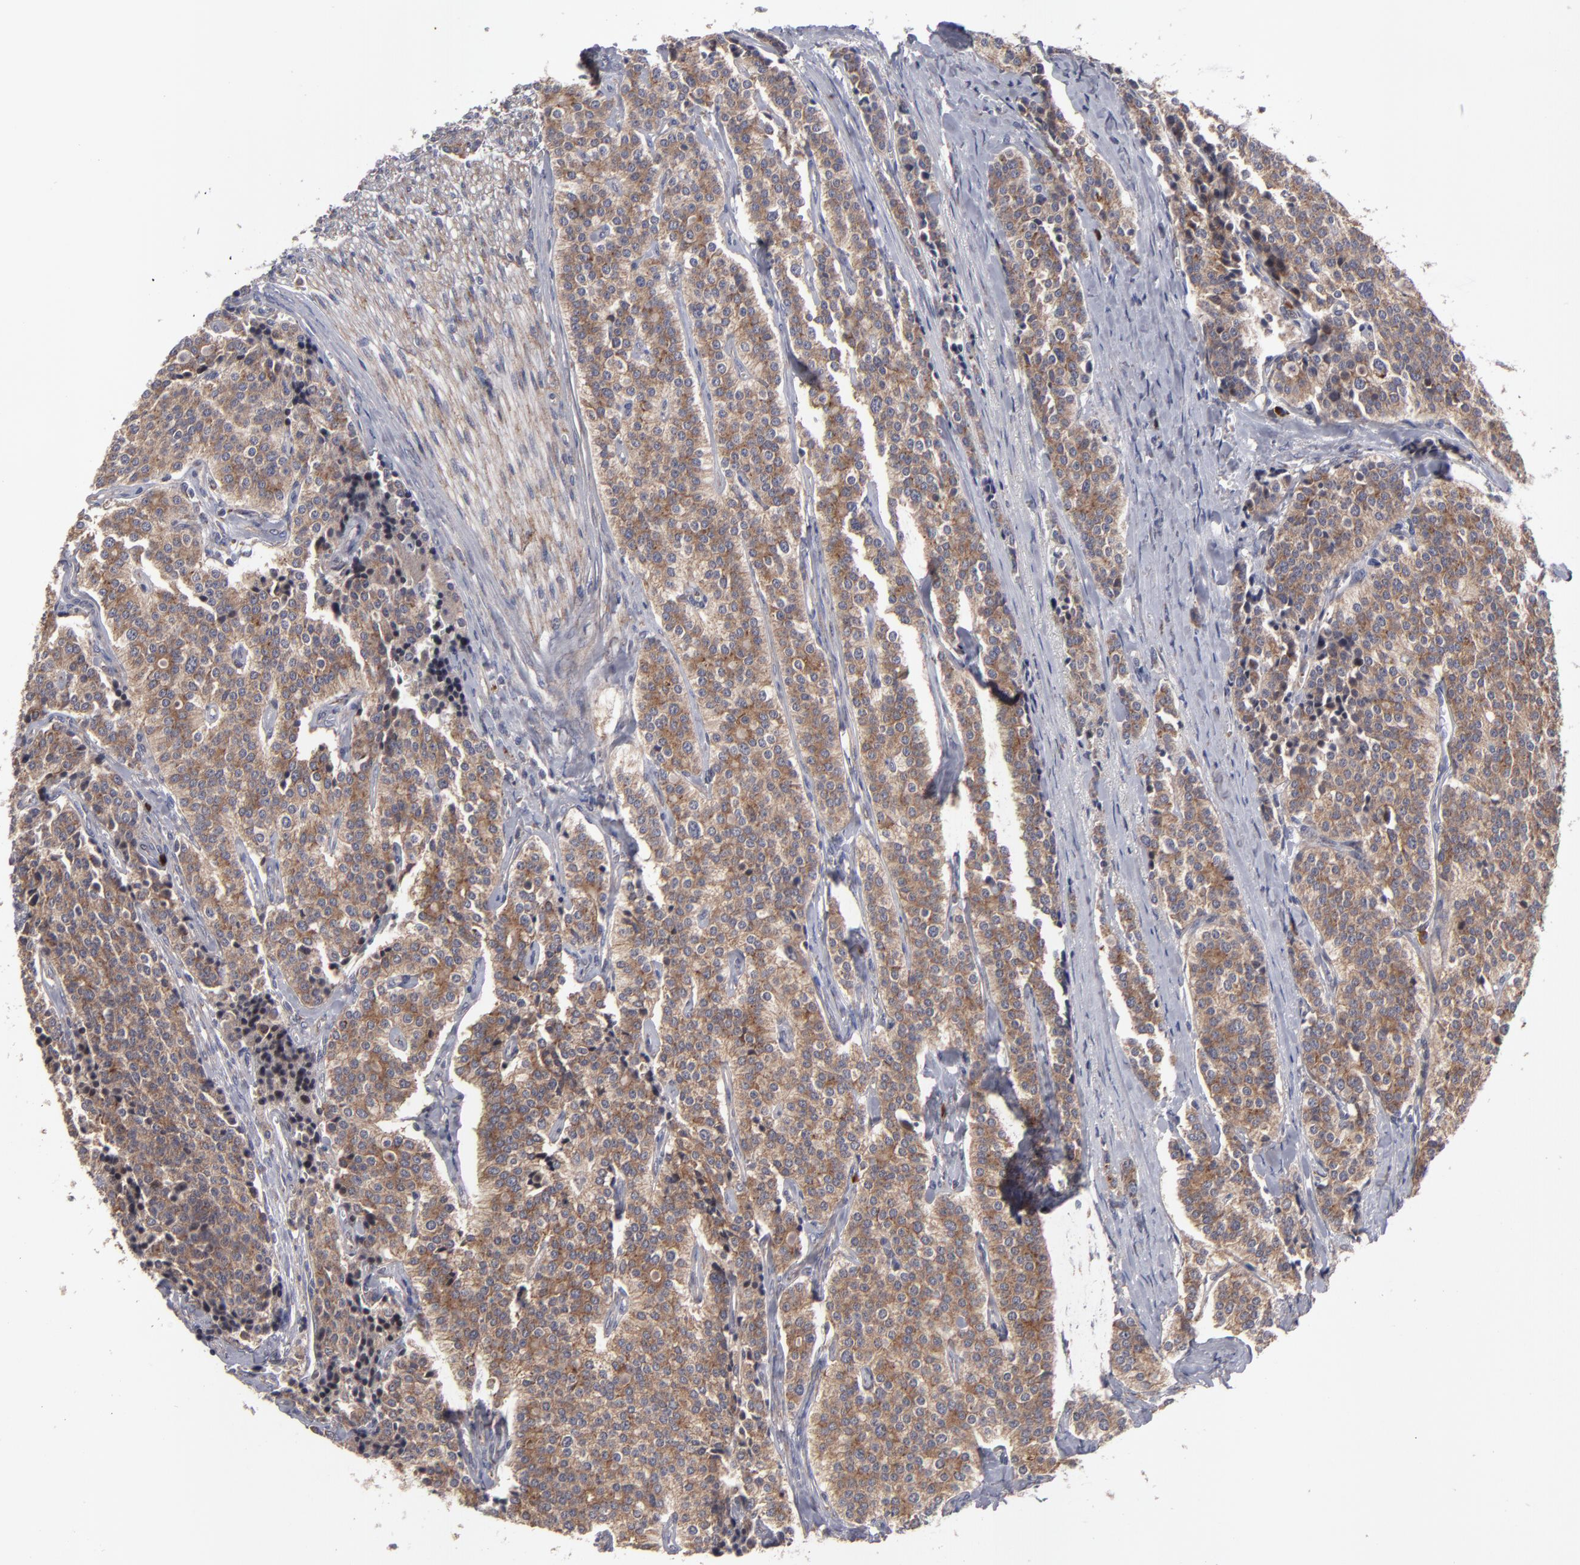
{"staining": {"intensity": "moderate", "quantity": ">75%", "location": "cytoplasmic/membranous"}, "tissue": "carcinoid", "cell_type": "Tumor cells", "image_type": "cancer", "snomed": [{"axis": "morphology", "description": "Carcinoid, malignant, NOS"}, {"axis": "topography", "description": "Small intestine"}], "caption": "Tumor cells exhibit moderate cytoplasmic/membranous expression in approximately >75% of cells in carcinoid (malignant). Using DAB (3,3'-diaminobenzidine) (brown) and hematoxylin (blue) stains, captured at high magnification using brightfield microscopy.", "gene": "SND1", "patient": {"sex": "male", "age": 63}}